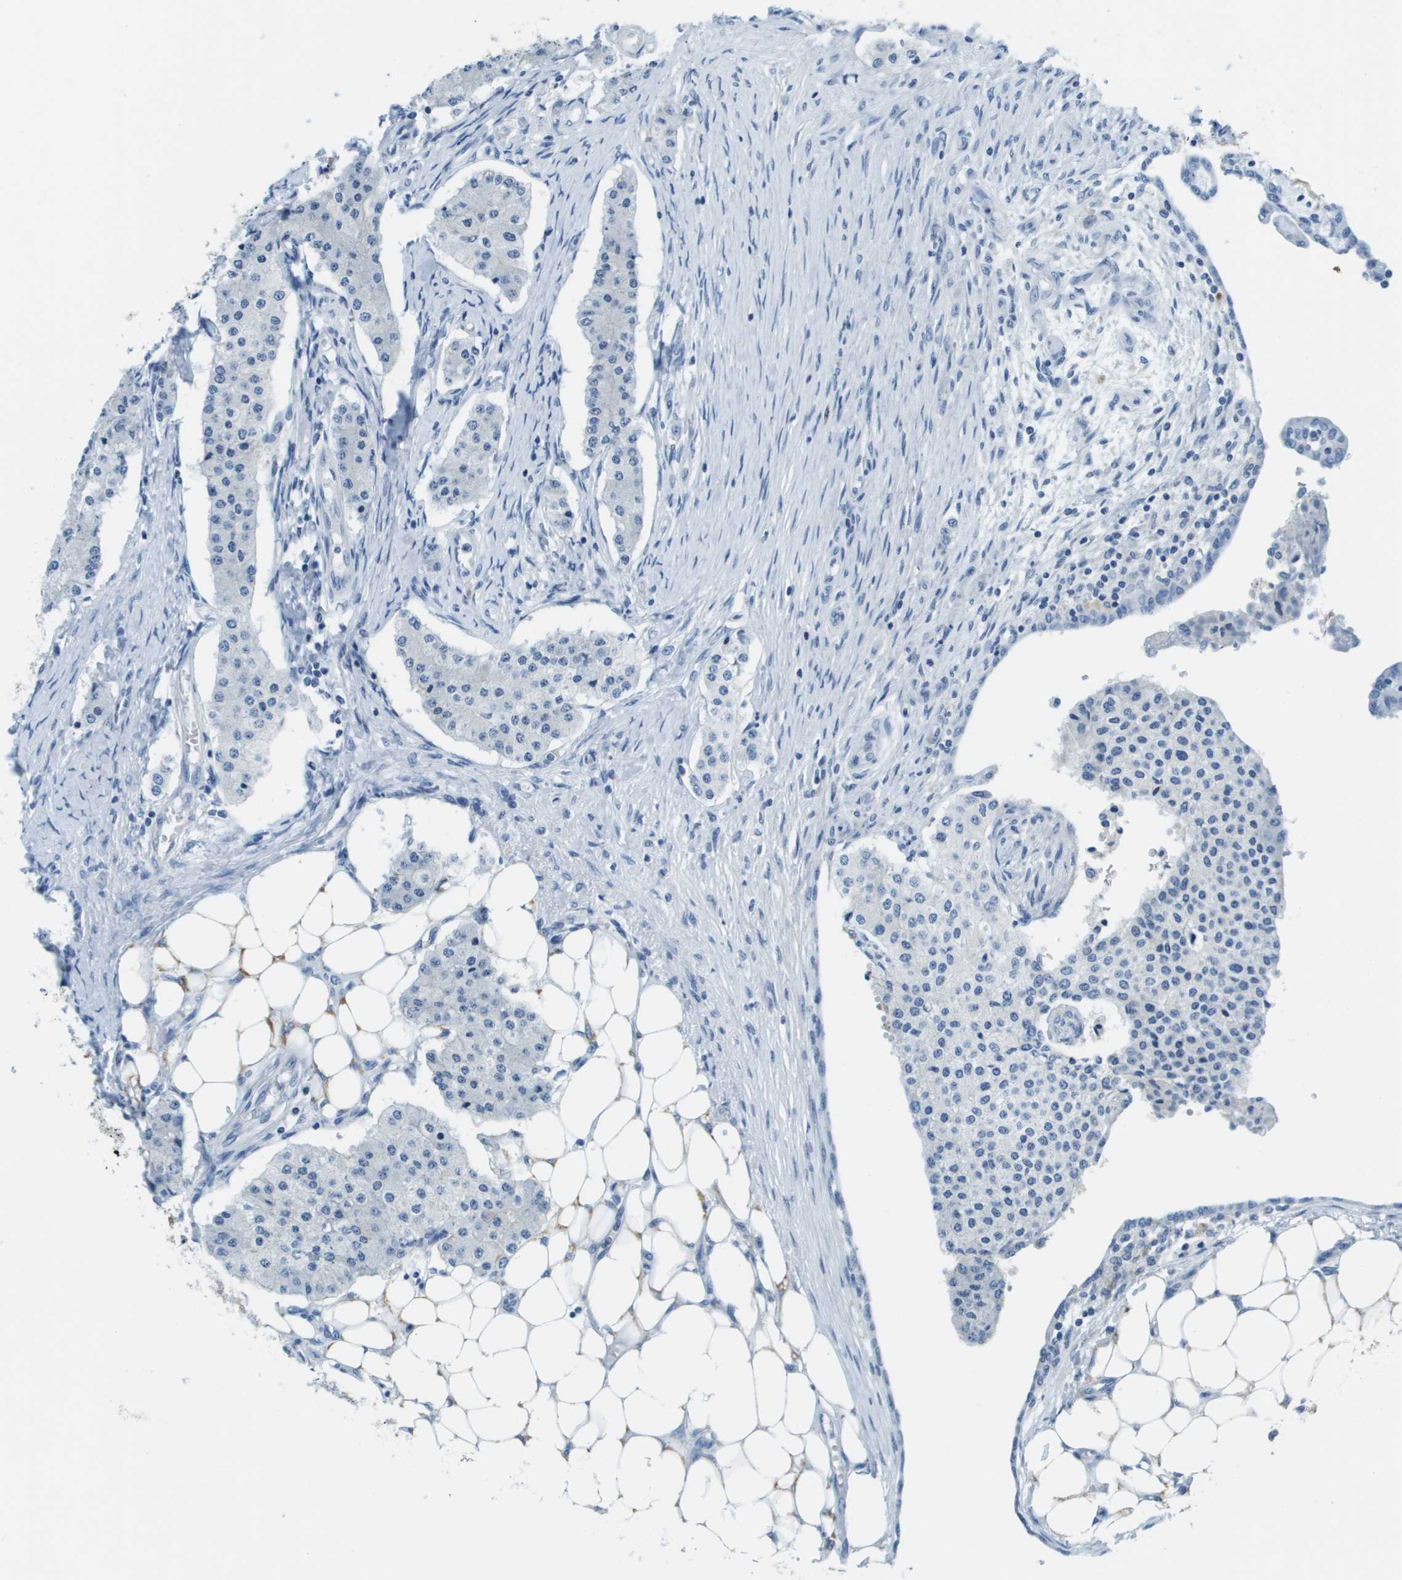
{"staining": {"intensity": "negative", "quantity": "none", "location": "none"}, "tissue": "carcinoid", "cell_type": "Tumor cells", "image_type": "cancer", "snomed": [{"axis": "morphology", "description": "Carcinoid, malignant, NOS"}, {"axis": "topography", "description": "Colon"}], "caption": "A high-resolution photomicrograph shows immunohistochemistry (IHC) staining of carcinoid (malignant), which reveals no significant staining in tumor cells. Brightfield microscopy of immunohistochemistry (IHC) stained with DAB (3,3'-diaminobenzidine) (brown) and hematoxylin (blue), captured at high magnification.", "gene": "SDC1", "patient": {"sex": "female", "age": 52}}